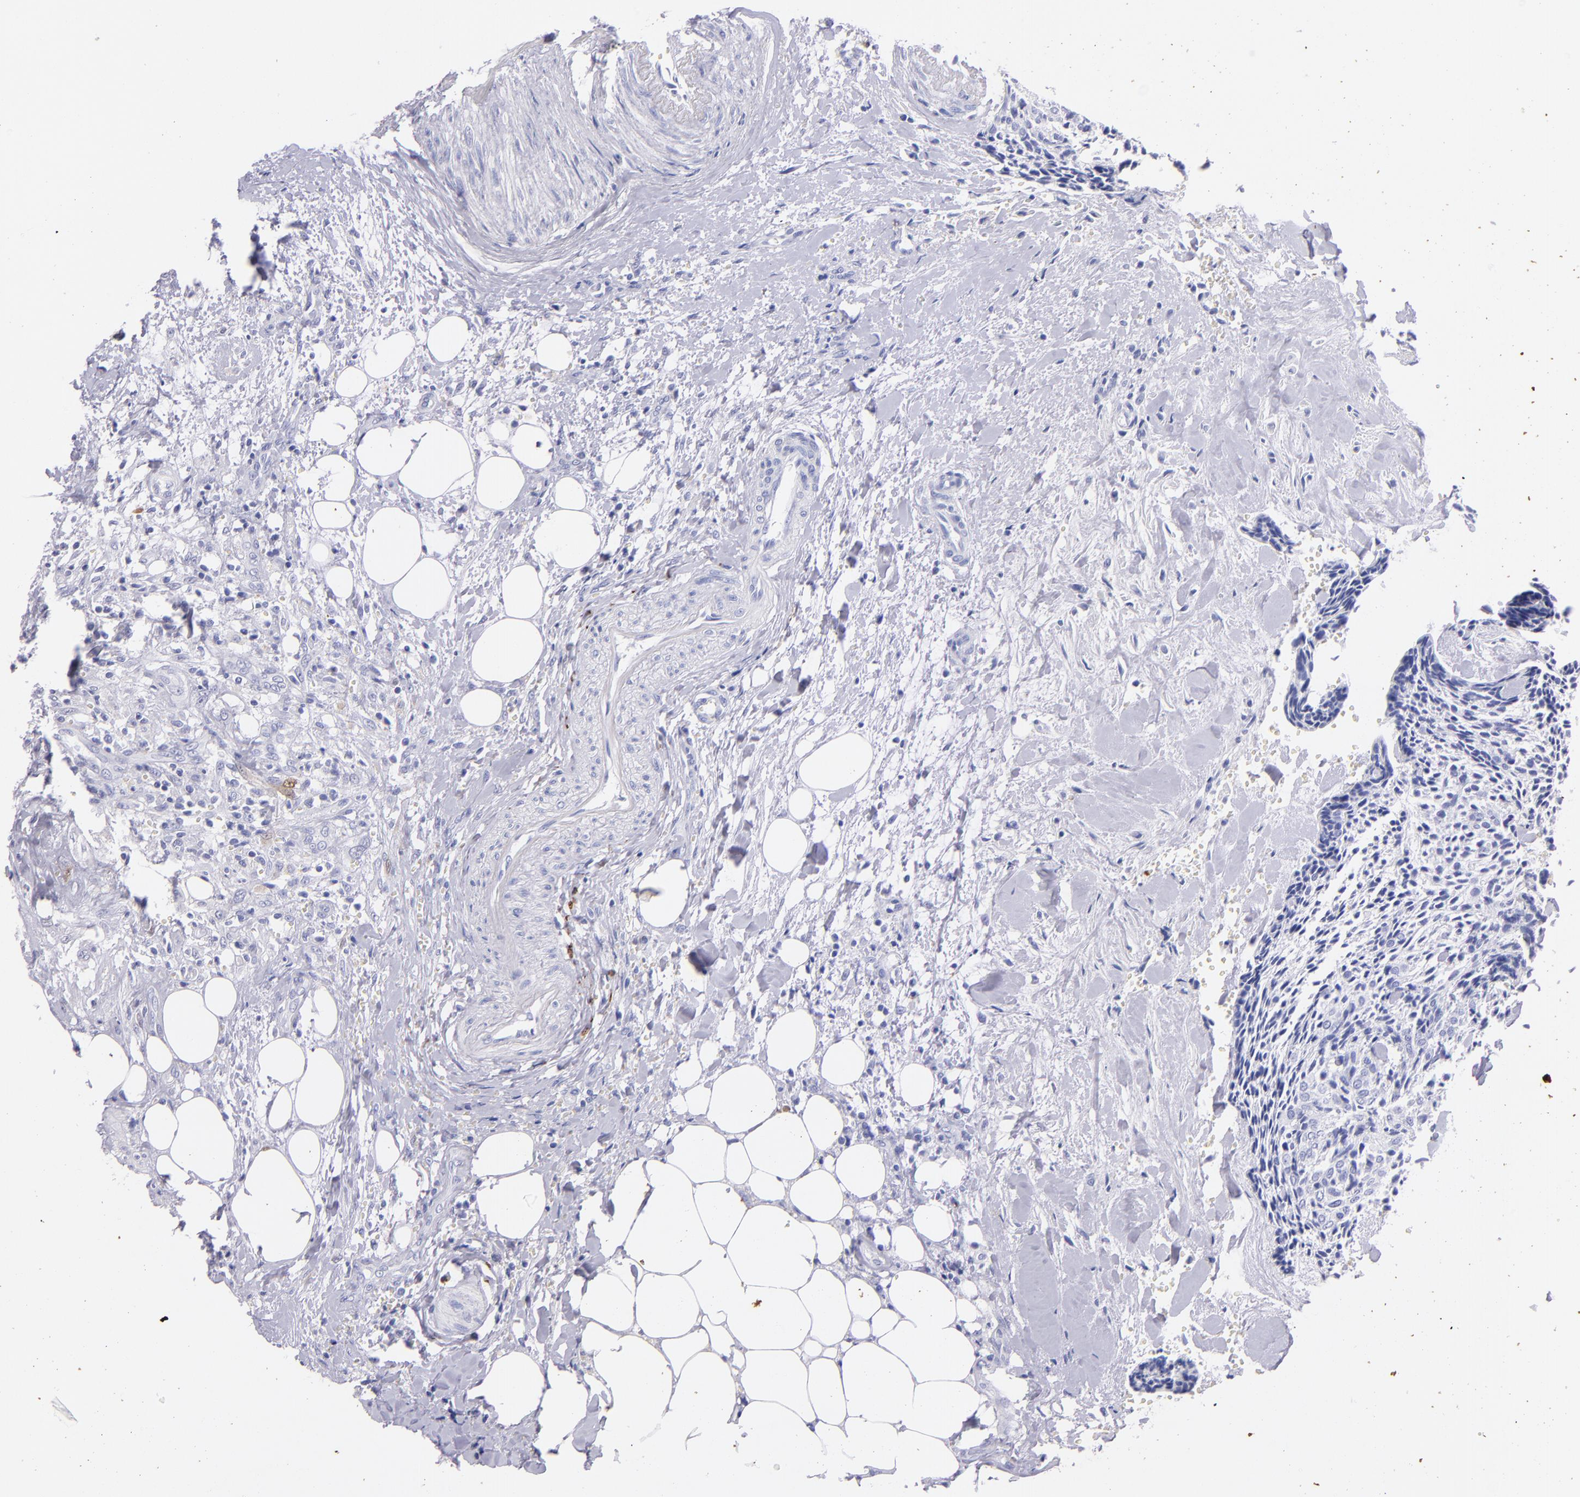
{"staining": {"intensity": "negative", "quantity": "none", "location": "none"}, "tissue": "head and neck cancer", "cell_type": "Tumor cells", "image_type": "cancer", "snomed": [{"axis": "morphology", "description": "Squamous cell carcinoma, NOS"}, {"axis": "topography", "description": "Salivary gland"}, {"axis": "topography", "description": "Head-Neck"}], "caption": "Immunohistochemical staining of head and neck squamous cell carcinoma exhibits no significant expression in tumor cells.", "gene": "UCHL1", "patient": {"sex": "male", "age": 70}}